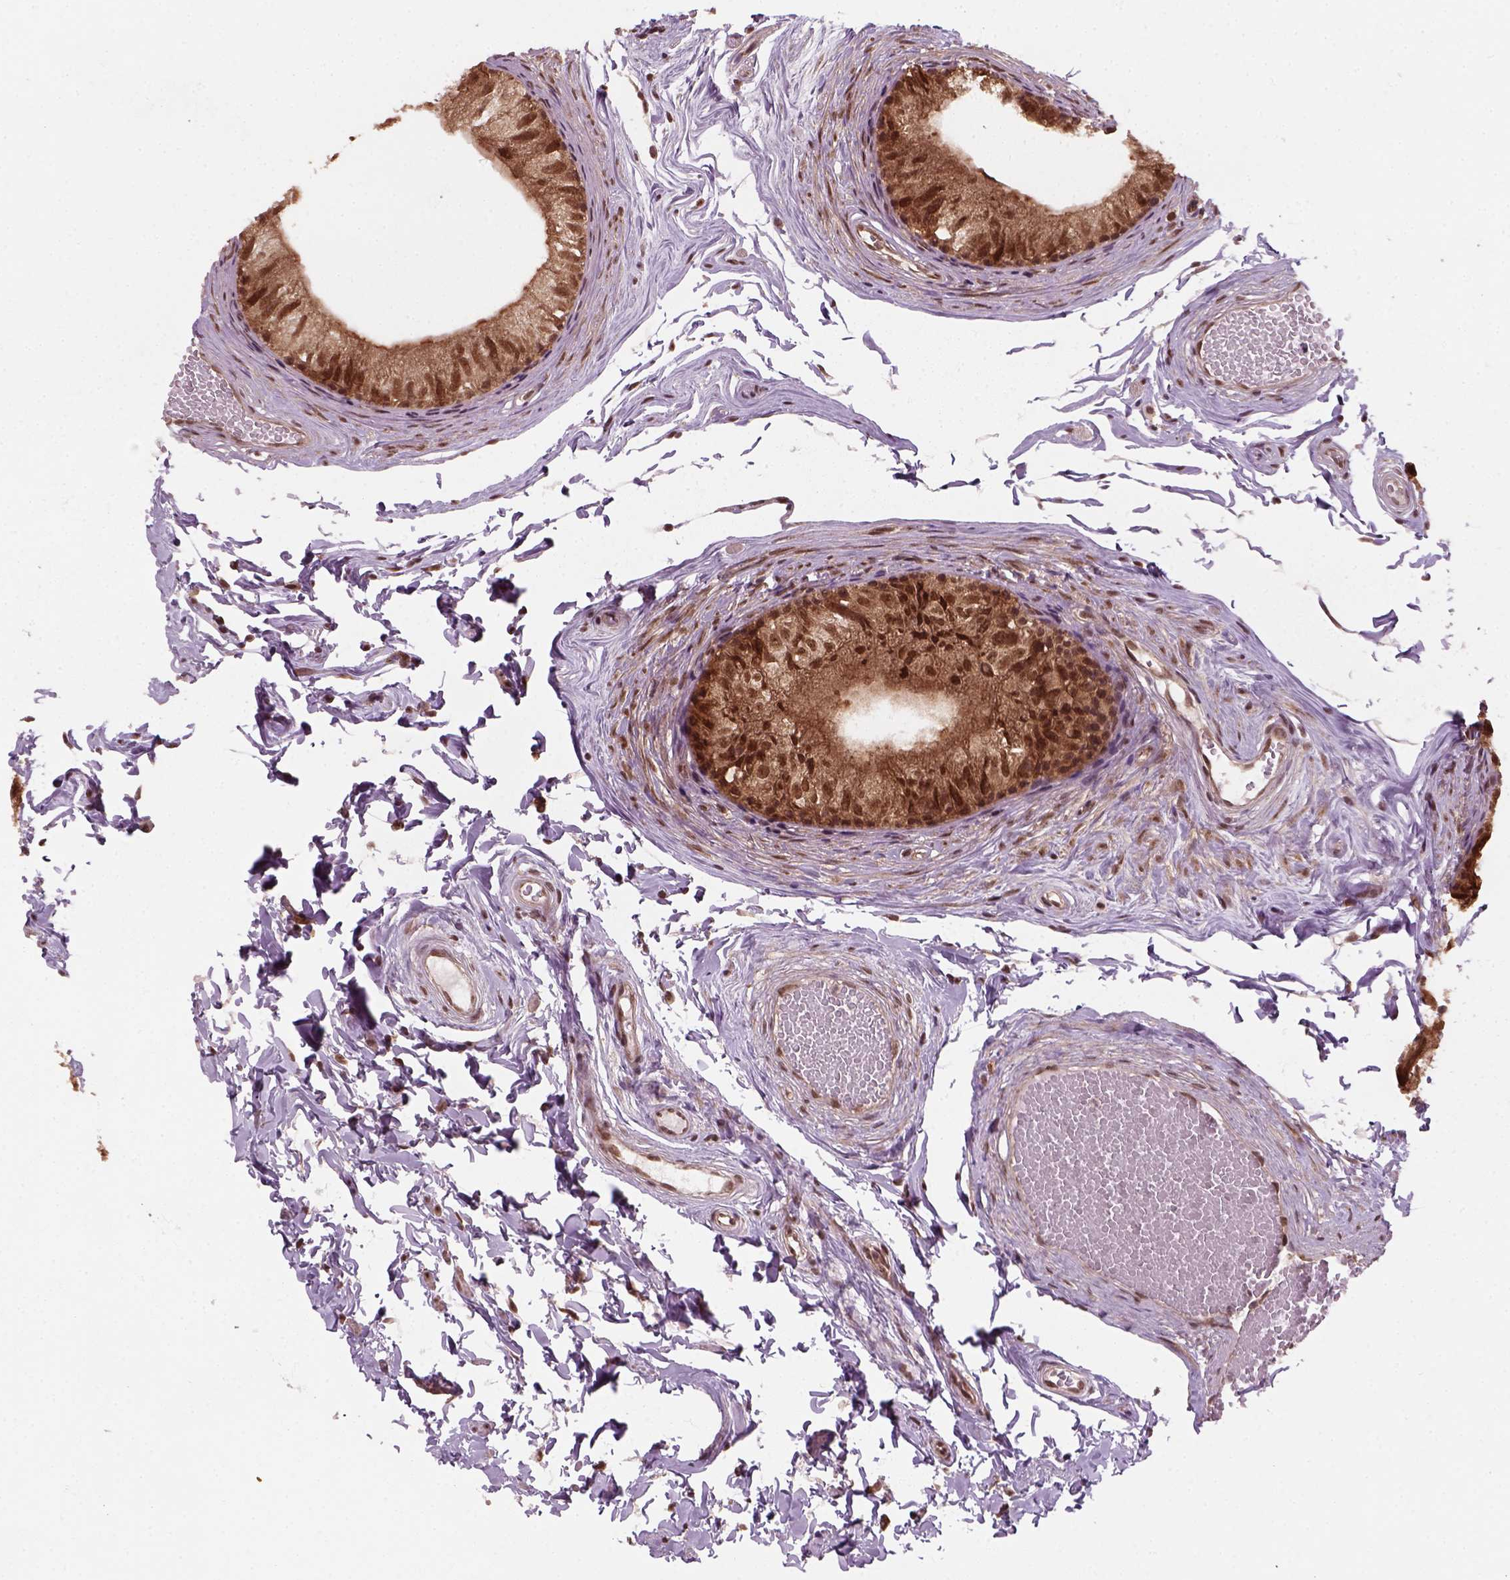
{"staining": {"intensity": "strong", "quantity": "<25%", "location": "cytoplasmic/membranous,nuclear"}, "tissue": "epididymis", "cell_type": "Glandular cells", "image_type": "normal", "snomed": [{"axis": "morphology", "description": "Normal tissue, NOS"}, {"axis": "topography", "description": "Epididymis"}], "caption": "Protein expression analysis of unremarkable human epididymis reveals strong cytoplasmic/membranous,nuclear positivity in approximately <25% of glandular cells.", "gene": "NUDT9", "patient": {"sex": "male", "age": 45}}